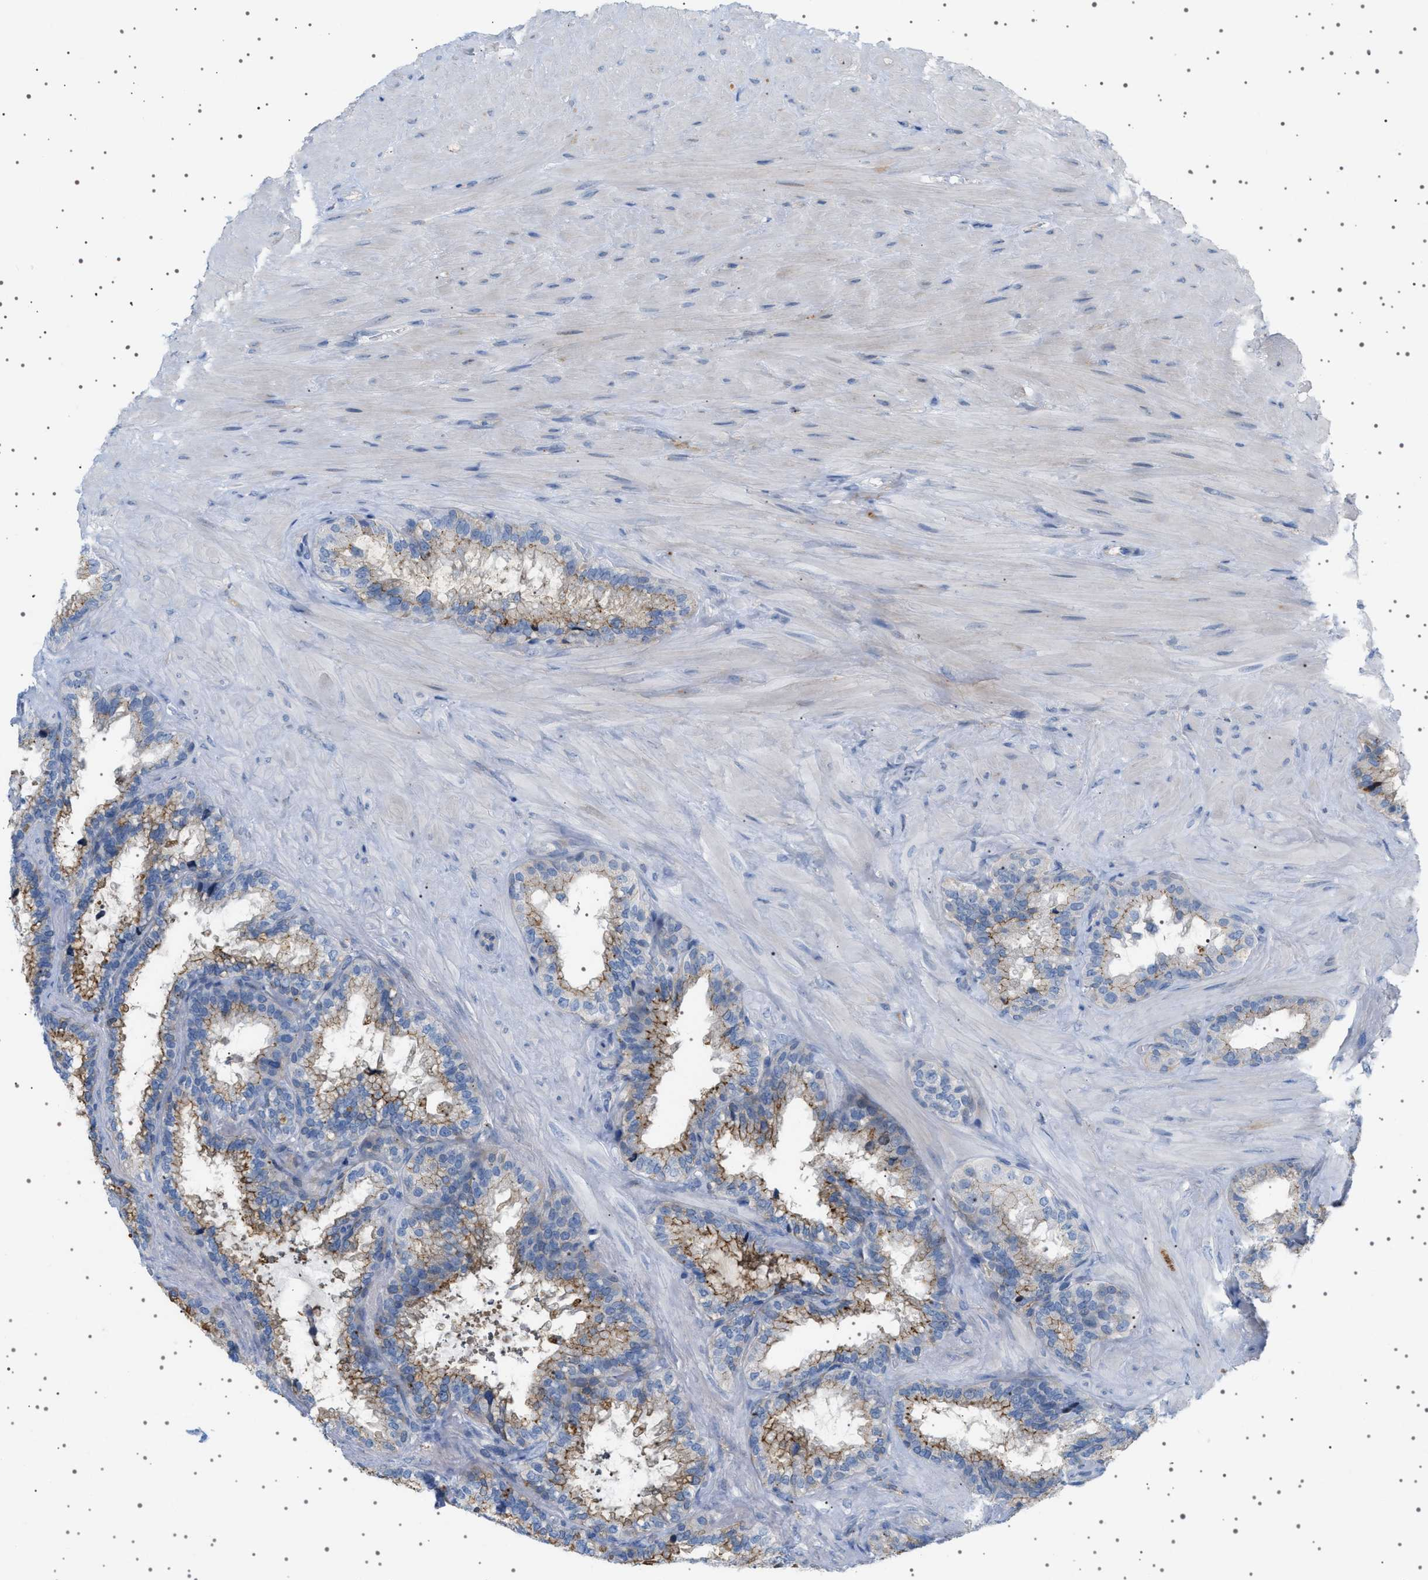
{"staining": {"intensity": "moderate", "quantity": "<25%", "location": "cytoplasmic/membranous"}, "tissue": "seminal vesicle", "cell_type": "Glandular cells", "image_type": "normal", "snomed": [{"axis": "morphology", "description": "Normal tissue, NOS"}, {"axis": "topography", "description": "Seminal veicle"}], "caption": "Protein staining of unremarkable seminal vesicle exhibits moderate cytoplasmic/membranous staining in approximately <25% of glandular cells.", "gene": "ADCY10", "patient": {"sex": "male", "age": 46}}